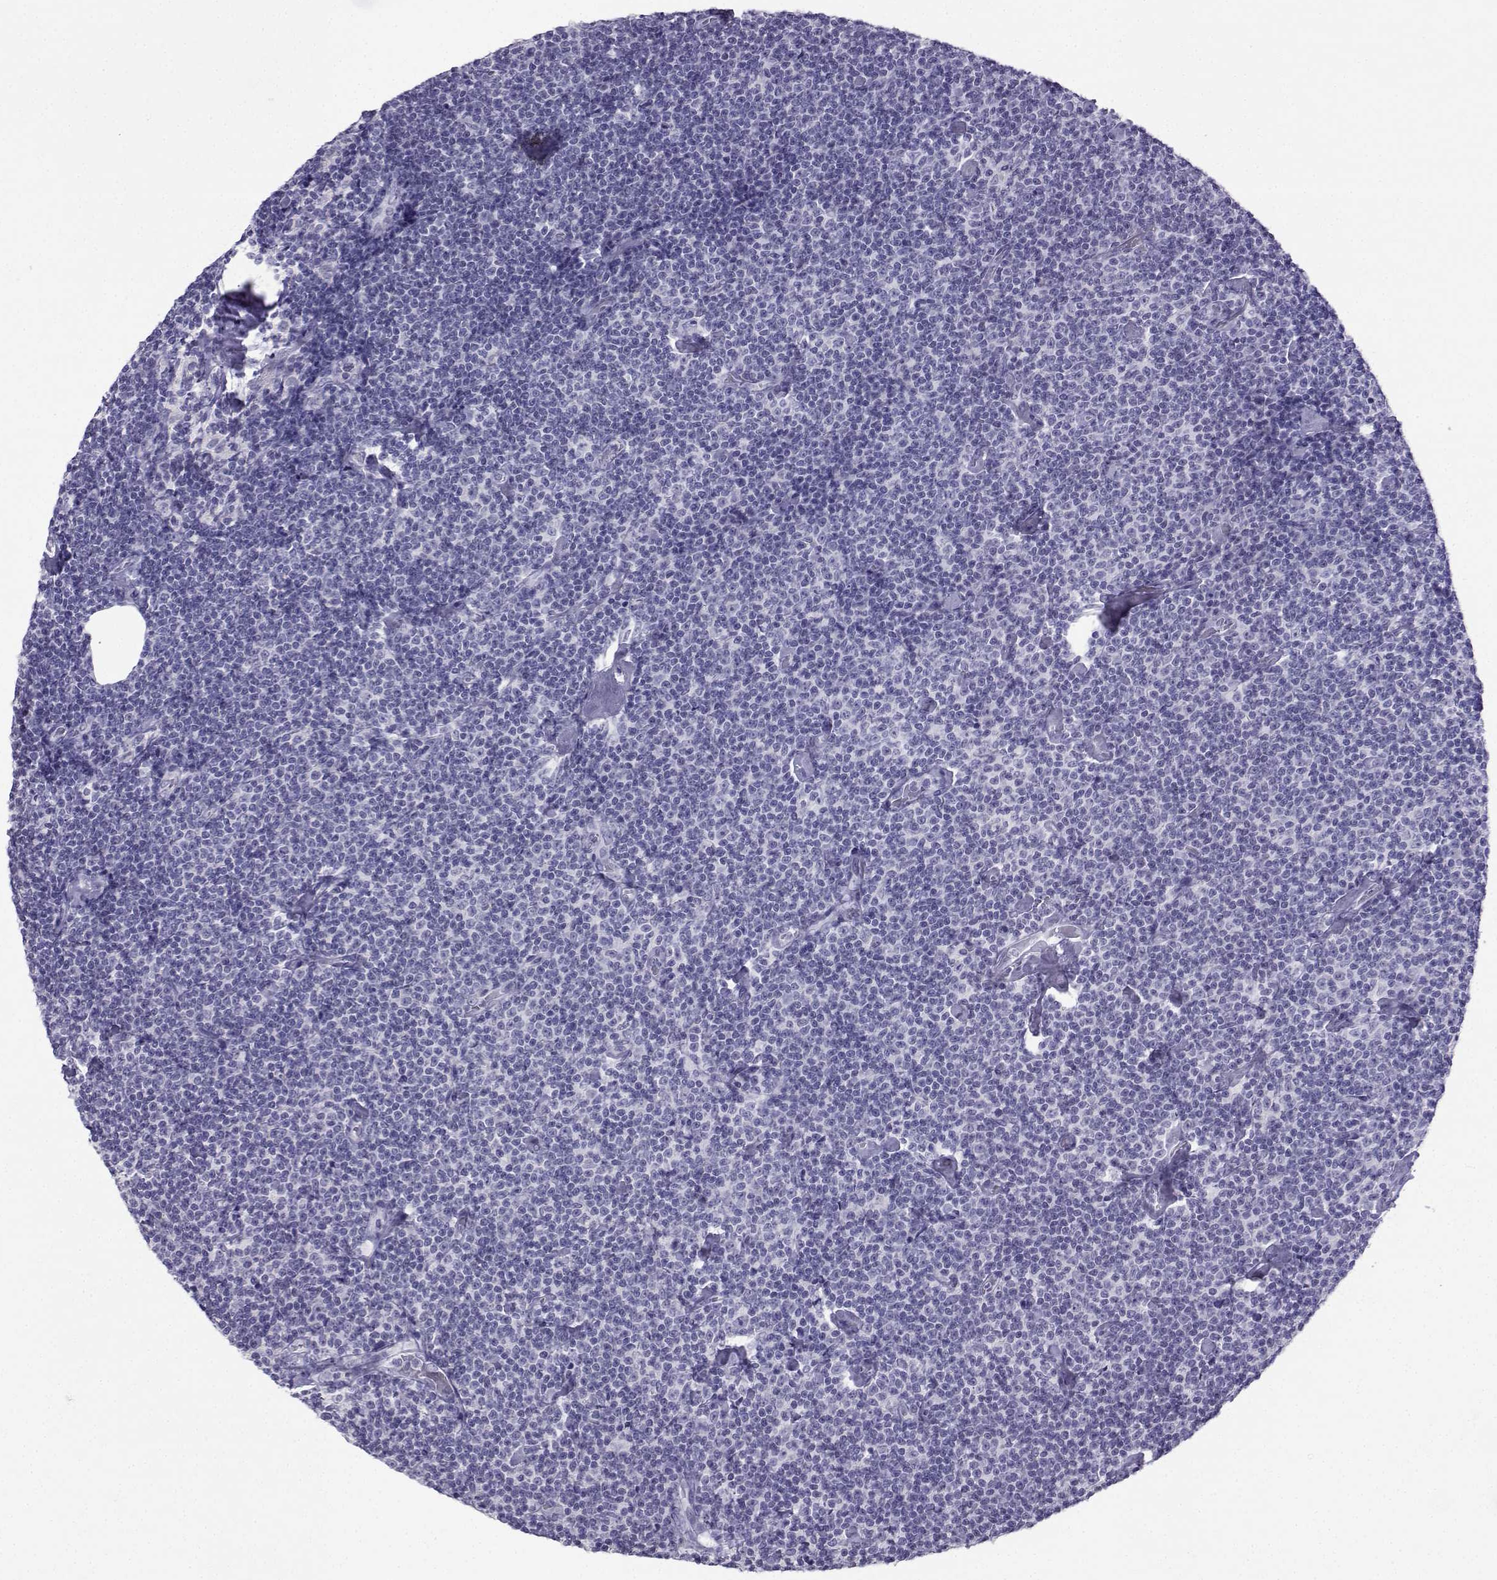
{"staining": {"intensity": "negative", "quantity": "none", "location": "none"}, "tissue": "lymphoma", "cell_type": "Tumor cells", "image_type": "cancer", "snomed": [{"axis": "morphology", "description": "Malignant lymphoma, non-Hodgkin's type, Low grade"}, {"axis": "topography", "description": "Lymph node"}], "caption": "Image shows no protein staining in tumor cells of lymphoma tissue. Brightfield microscopy of immunohistochemistry stained with DAB (brown) and hematoxylin (blue), captured at high magnification.", "gene": "KIF17", "patient": {"sex": "male", "age": 81}}